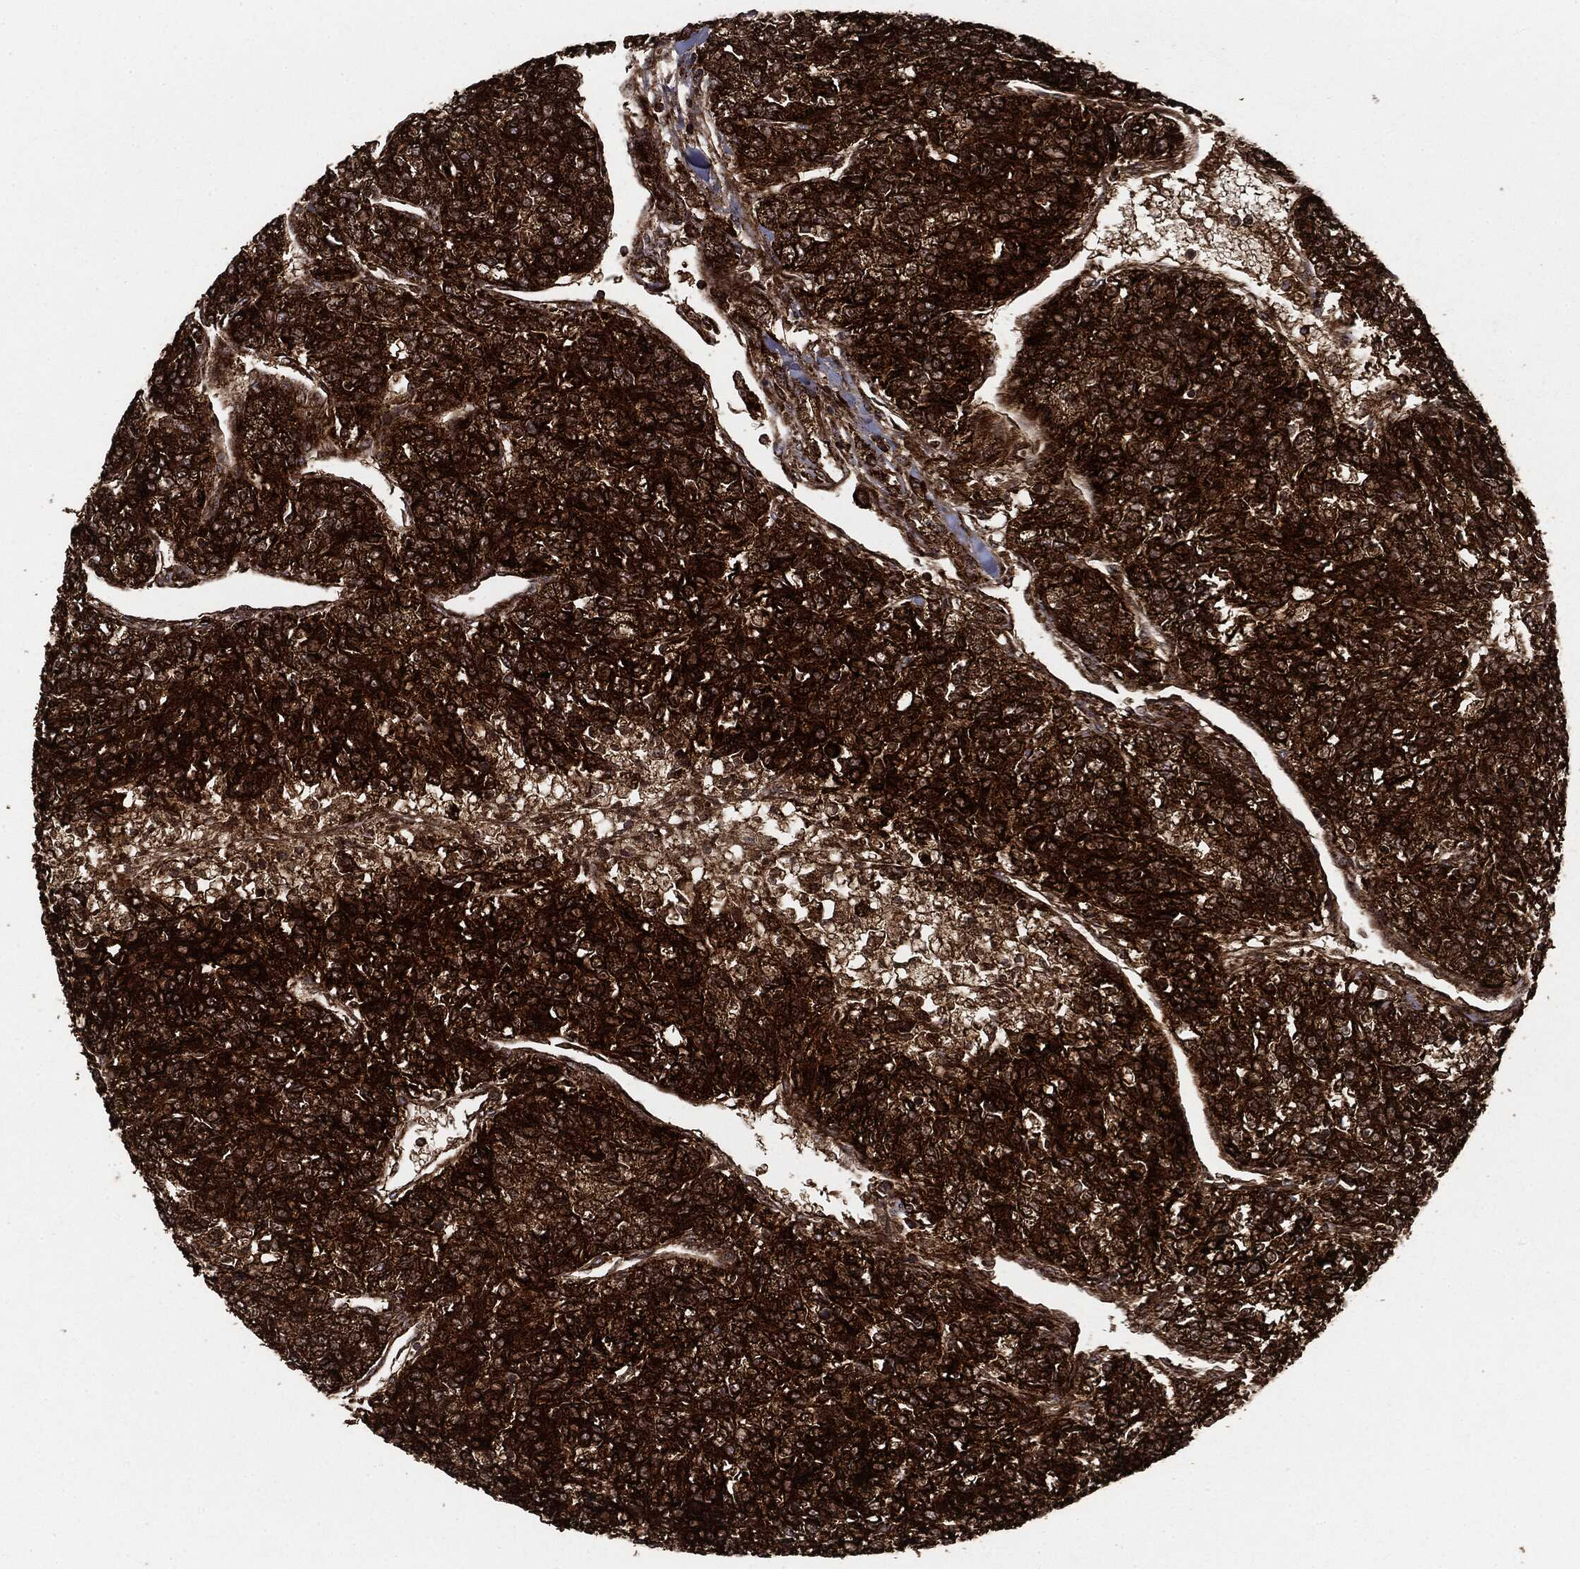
{"staining": {"intensity": "strong", "quantity": ">75%", "location": "cytoplasmic/membranous"}, "tissue": "renal cancer", "cell_type": "Tumor cells", "image_type": "cancer", "snomed": [{"axis": "morphology", "description": "Adenocarcinoma, NOS"}, {"axis": "topography", "description": "Kidney"}], "caption": "Renal cancer tissue shows strong cytoplasmic/membranous staining in approximately >75% of tumor cells, visualized by immunohistochemistry.", "gene": "MAP2K1", "patient": {"sex": "female", "age": 63}}